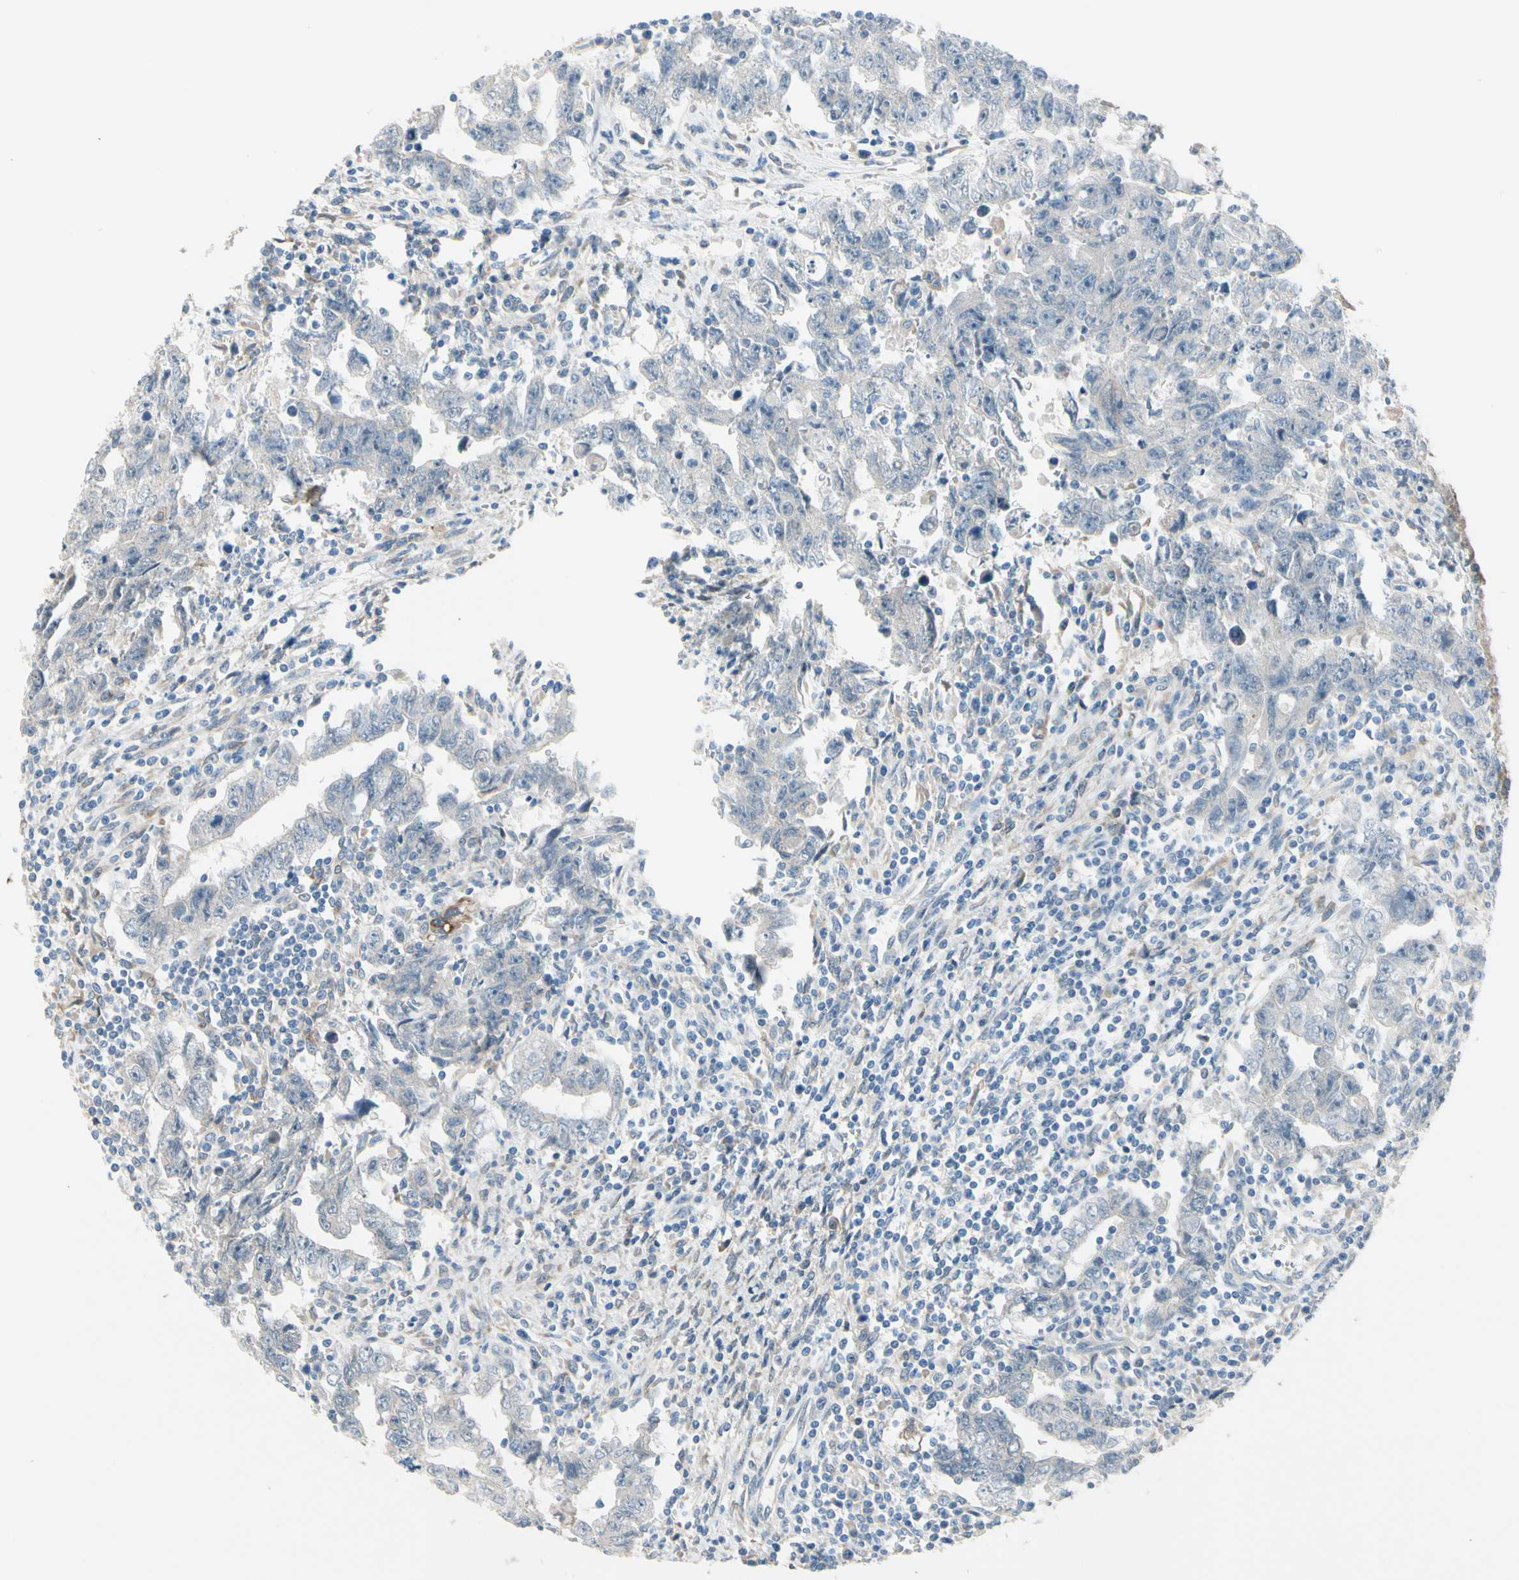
{"staining": {"intensity": "negative", "quantity": "none", "location": "none"}, "tissue": "testis cancer", "cell_type": "Tumor cells", "image_type": "cancer", "snomed": [{"axis": "morphology", "description": "Carcinoma, Embryonal, NOS"}, {"axis": "topography", "description": "Testis"}], "caption": "There is no significant expression in tumor cells of testis cancer.", "gene": "PRXL2A", "patient": {"sex": "male", "age": 28}}